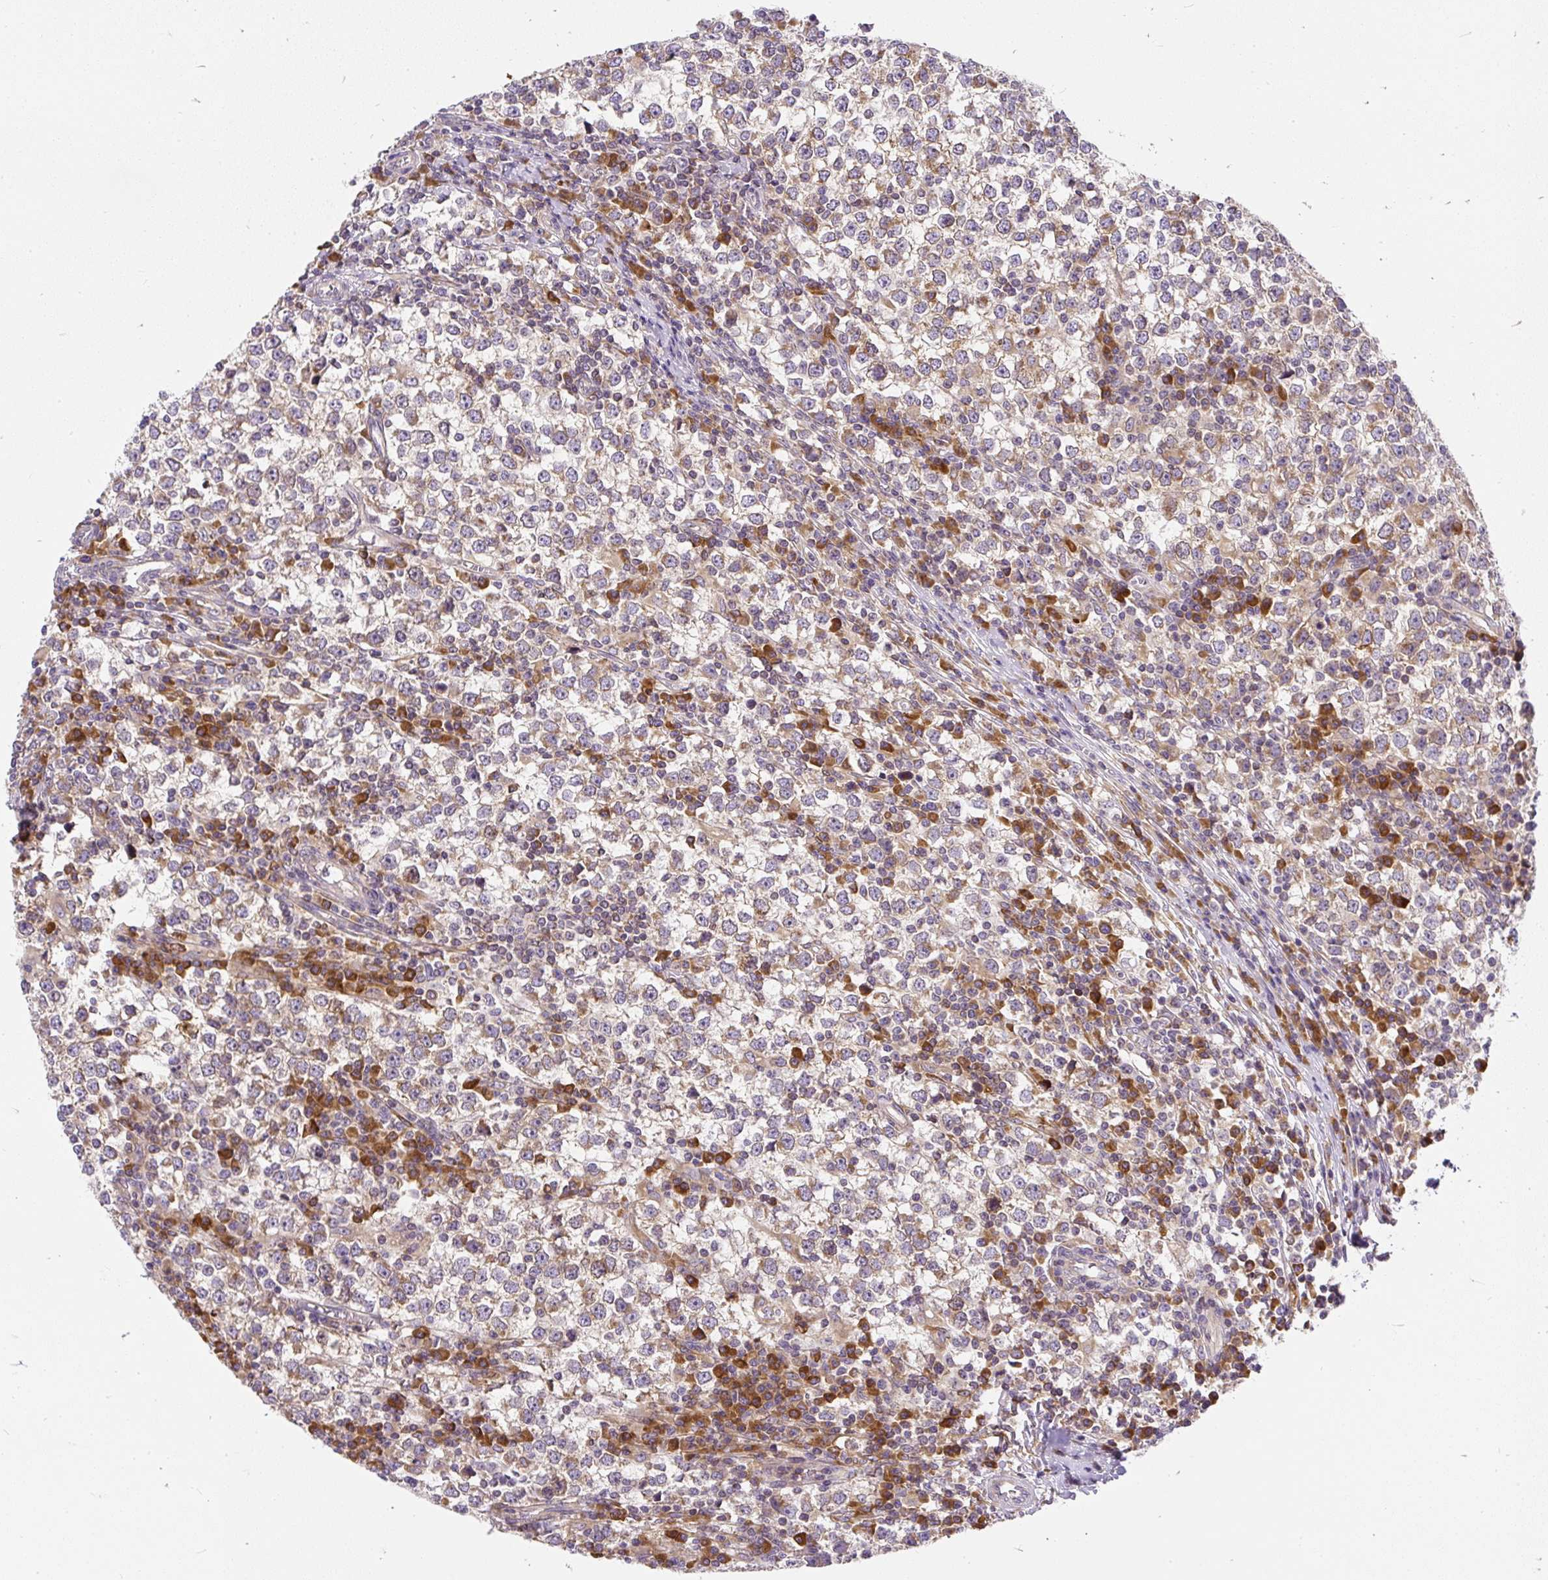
{"staining": {"intensity": "weak", "quantity": ">75%", "location": "cytoplasmic/membranous"}, "tissue": "testis cancer", "cell_type": "Tumor cells", "image_type": "cancer", "snomed": [{"axis": "morphology", "description": "Seminoma, NOS"}, {"axis": "topography", "description": "Testis"}], "caption": "IHC staining of testis cancer (seminoma), which exhibits low levels of weak cytoplasmic/membranous staining in about >75% of tumor cells indicating weak cytoplasmic/membranous protein positivity. The staining was performed using DAB (brown) for protein detection and nuclei were counterstained in hematoxylin (blue).", "gene": "CYP20A1", "patient": {"sex": "male", "age": 65}}